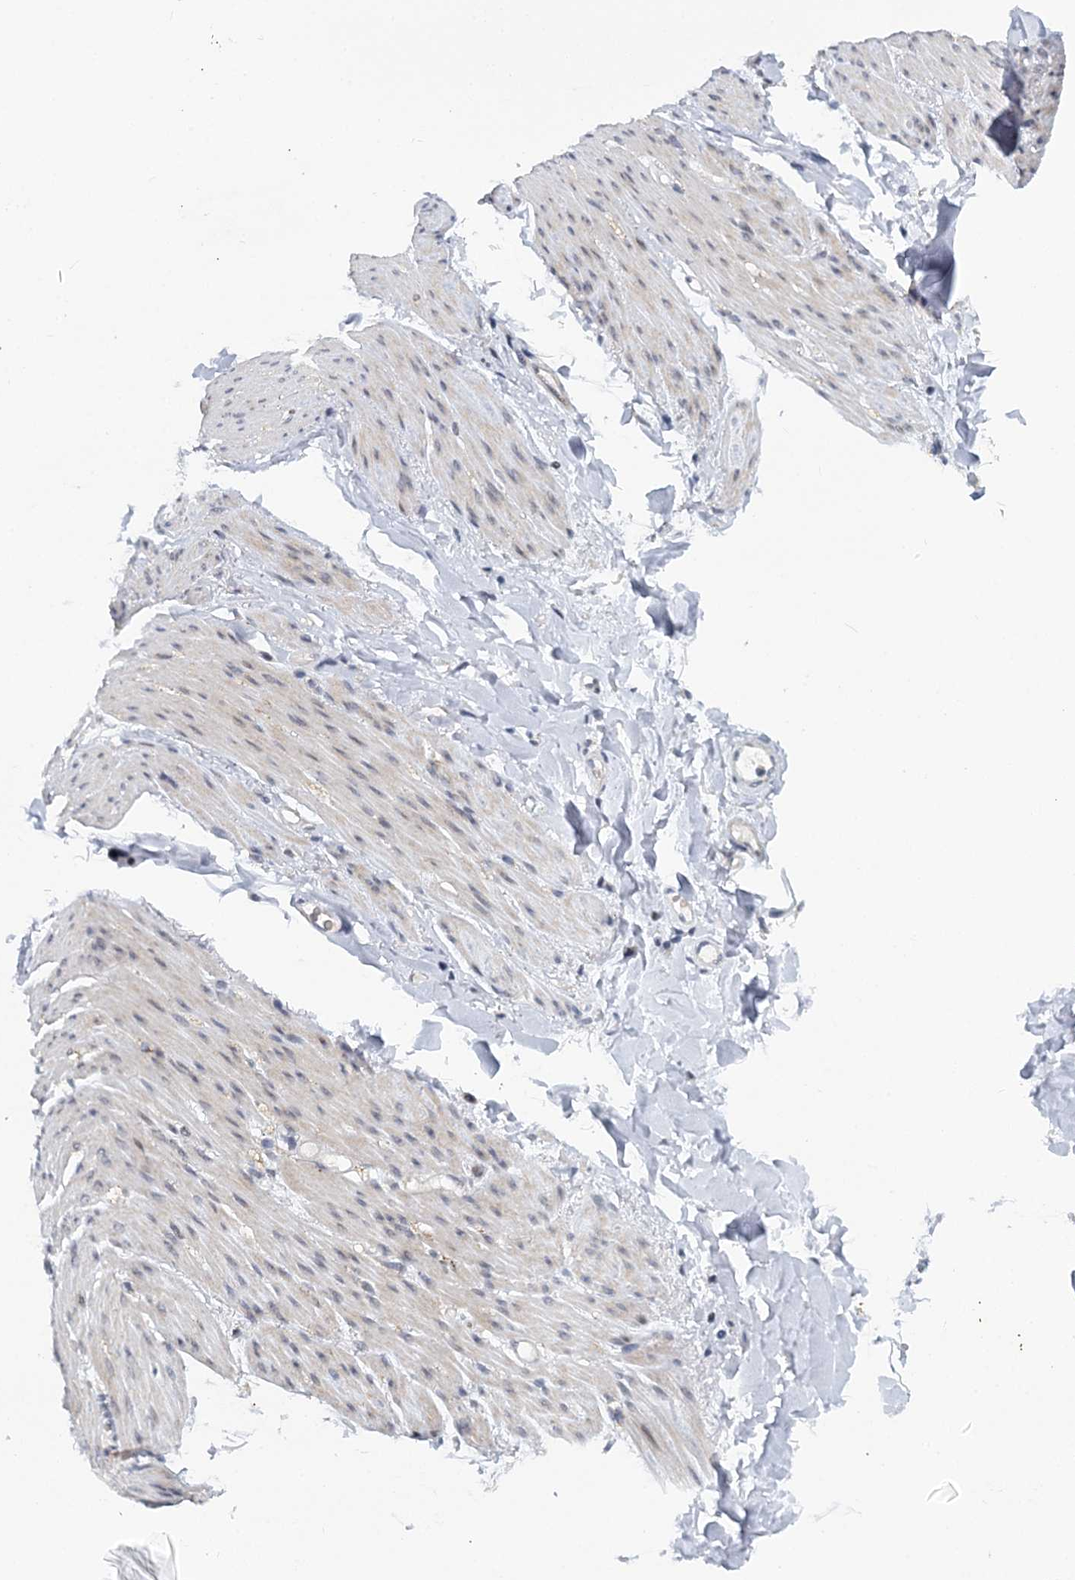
{"staining": {"intensity": "weak", "quantity": "25%-75%", "location": "cytoplasmic/membranous"}, "tissue": "adipose tissue", "cell_type": "Adipocytes", "image_type": "normal", "snomed": [{"axis": "morphology", "description": "Normal tissue, NOS"}, {"axis": "topography", "description": "Colon"}, {"axis": "topography", "description": "Peripheral nerve tissue"}], "caption": "Immunohistochemistry (IHC) image of normal adipose tissue: adipose tissue stained using immunohistochemistry (IHC) exhibits low levels of weak protein expression localized specifically in the cytoplasmic/membranous of adipocytes, appearing as a cytoplasmic/membranous brown color.", "gene": "HYCC2", "patient": {"sex": "female", "age": 61}}